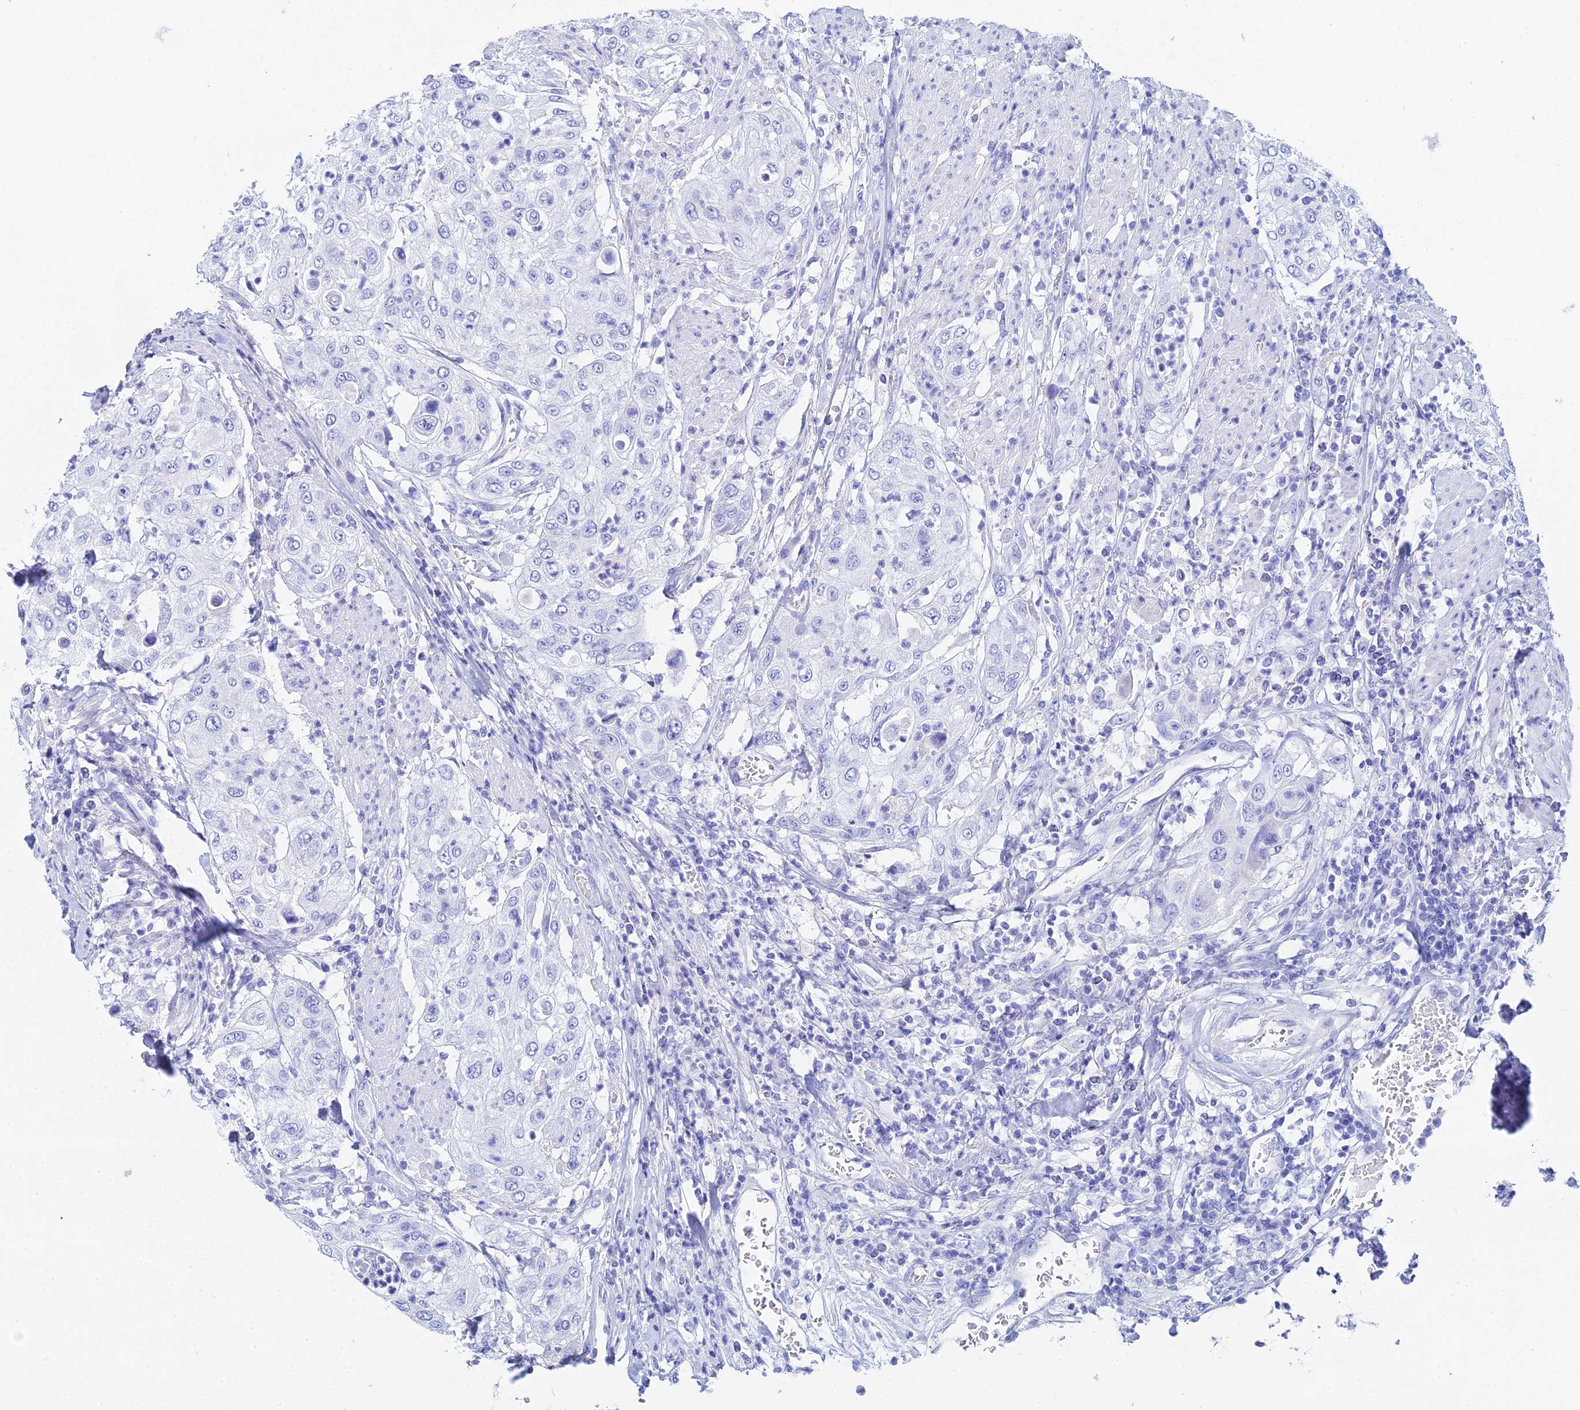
{"staining": {"intensity": "negative", "quantity": "none", "location": "none"}, "tissue": "urothelial cancer", "cell_type": "Tumor cells", "image_type": "cancer", "snomed": [{"axis": "morphology", "description": "Urothelial carcinoma, High grade"}, {"axis": "topography", "description": "Urinary bladder"}], "caption": "Tumor cells show no significant protein staining in urothelial cancer. (DAB (3,3'-diaminobenzidine) immunohistochemistry, high magnification).", "gene": "CELA3A", "patient": {"sex": "female", "age": 79}}